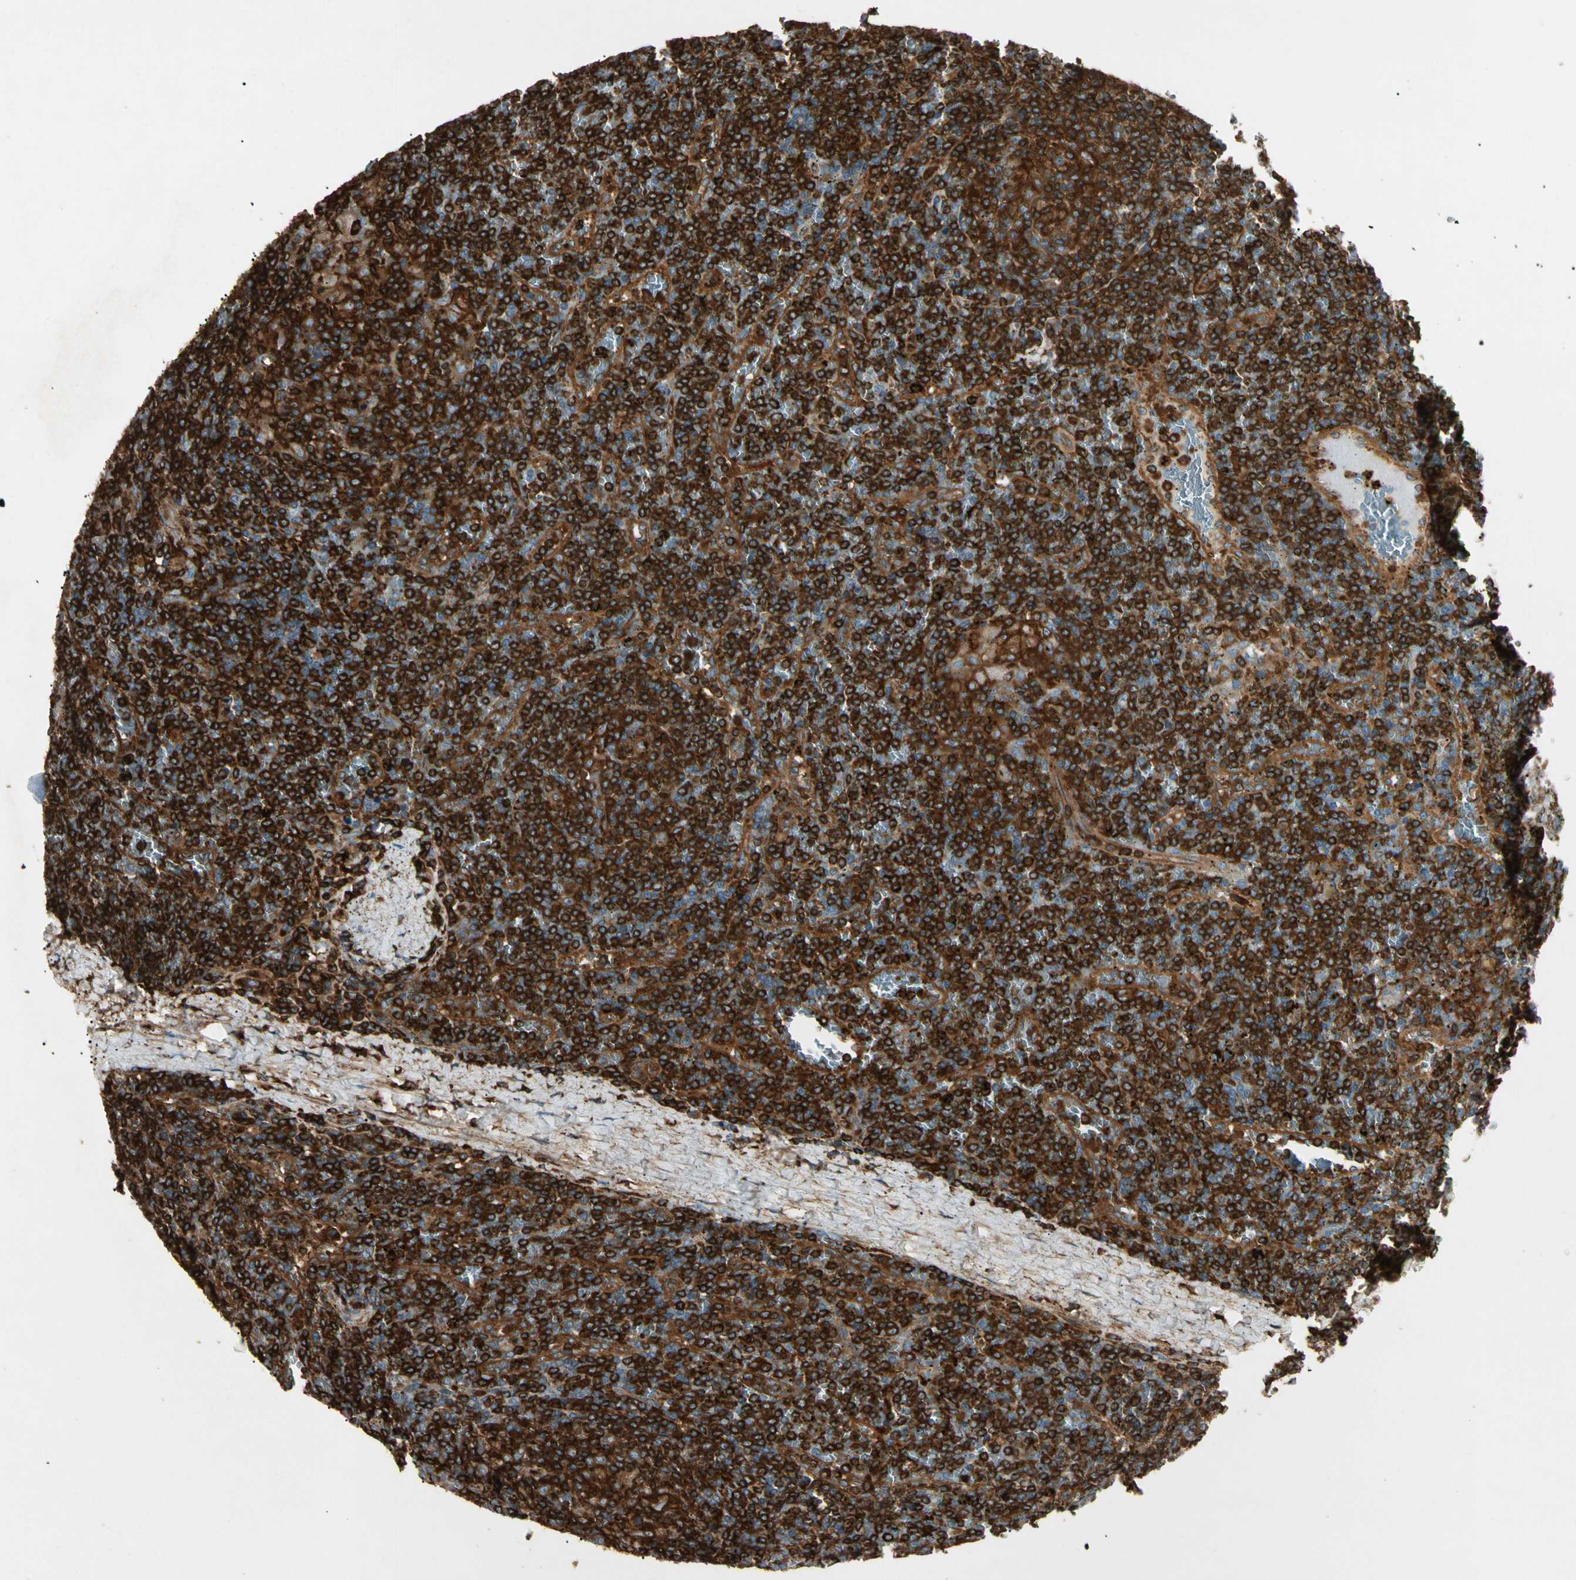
{"staining": {"intensity": "strong", "quantity": ">75%", "location": "cytoplasmic/membranous"}, "tissue": "lymphoma", "cell_type": "Tumor cells", "image_type": "cancer", "snomed": [{"axis": "morphology", "description": "Malignant lymphoma, non-Hodgkin's type, Low grade"}, {"axis": "topography", "description": "Spleen"}], "caption": "Tumor cells demonstrate strong cytoplasmic/membranous staining in about >75% of cells in lymphoma. (IHC, brightfield microscopy, high magnification).", "gene": "ARPC2", "patient": {"sex": "female", "age": 19}}